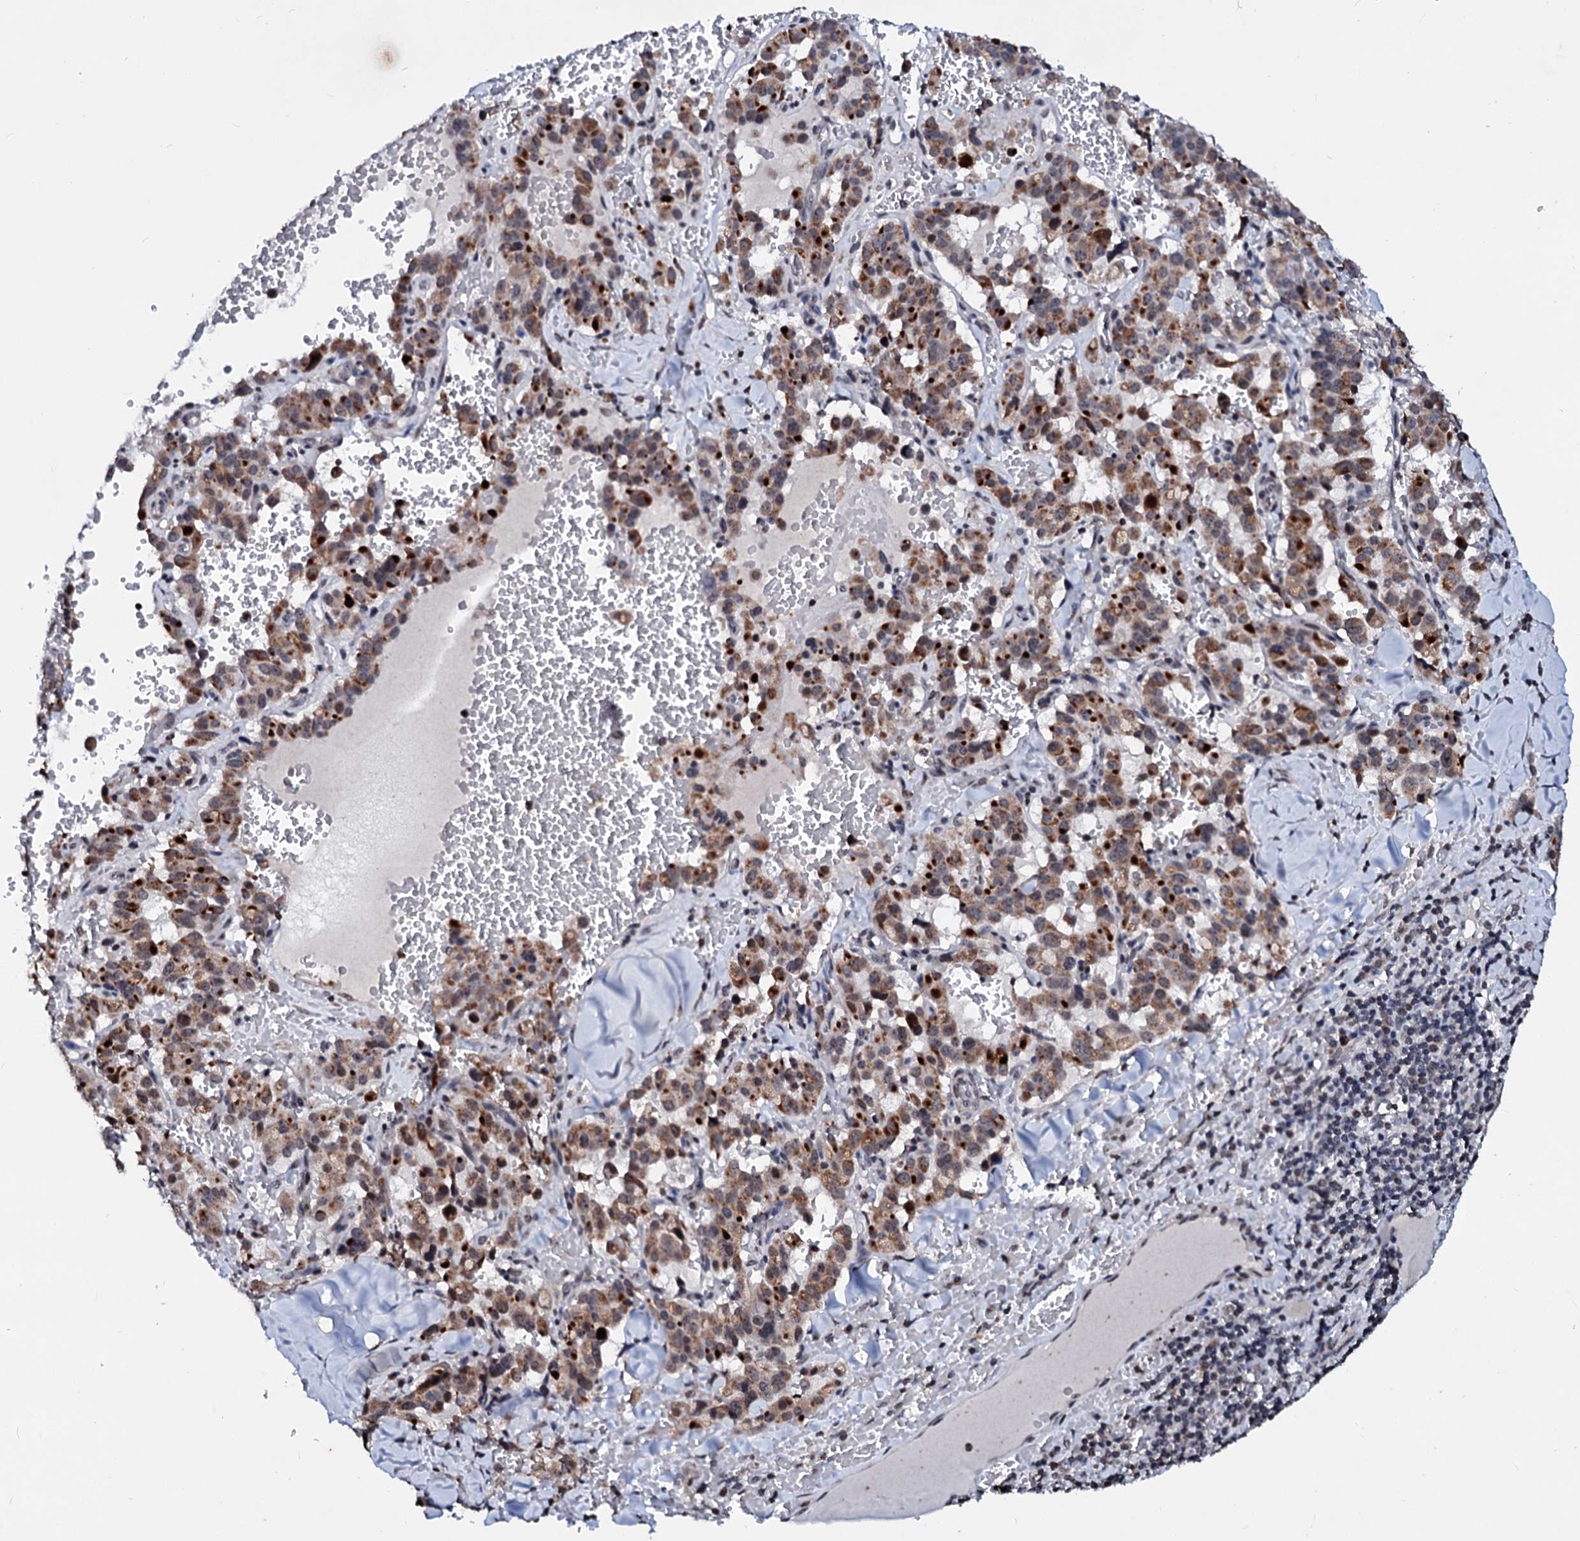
{"staining": {"intensity": "moderate", "quantity": ">75%", "location": "cytoplasmic/membranous"}, "tissue": "pancreatic cancer", "cell_type": "Tumor cells", "image_type": "cancer", "snomed": [{"axis": "morphology", "description": "Adenocarcinoma, NOS"}, {"axis": "topography", "description": "Pancreas"}], "caption": "Immunohistochemical staining of adenocarcinoma (pancreatic) demonstrates medium levels of moderate cytoplasmic/membranous protein expression in approximately >75% of tumor cells. The protein is stained brown, and the nuclei are stained in blue (DAB (3,3'-diaminobenzidine) IHC with brightfield microscopy, high magnification).", "gene": "LSM11", "patient": {"sex": "male", "age": 65}}